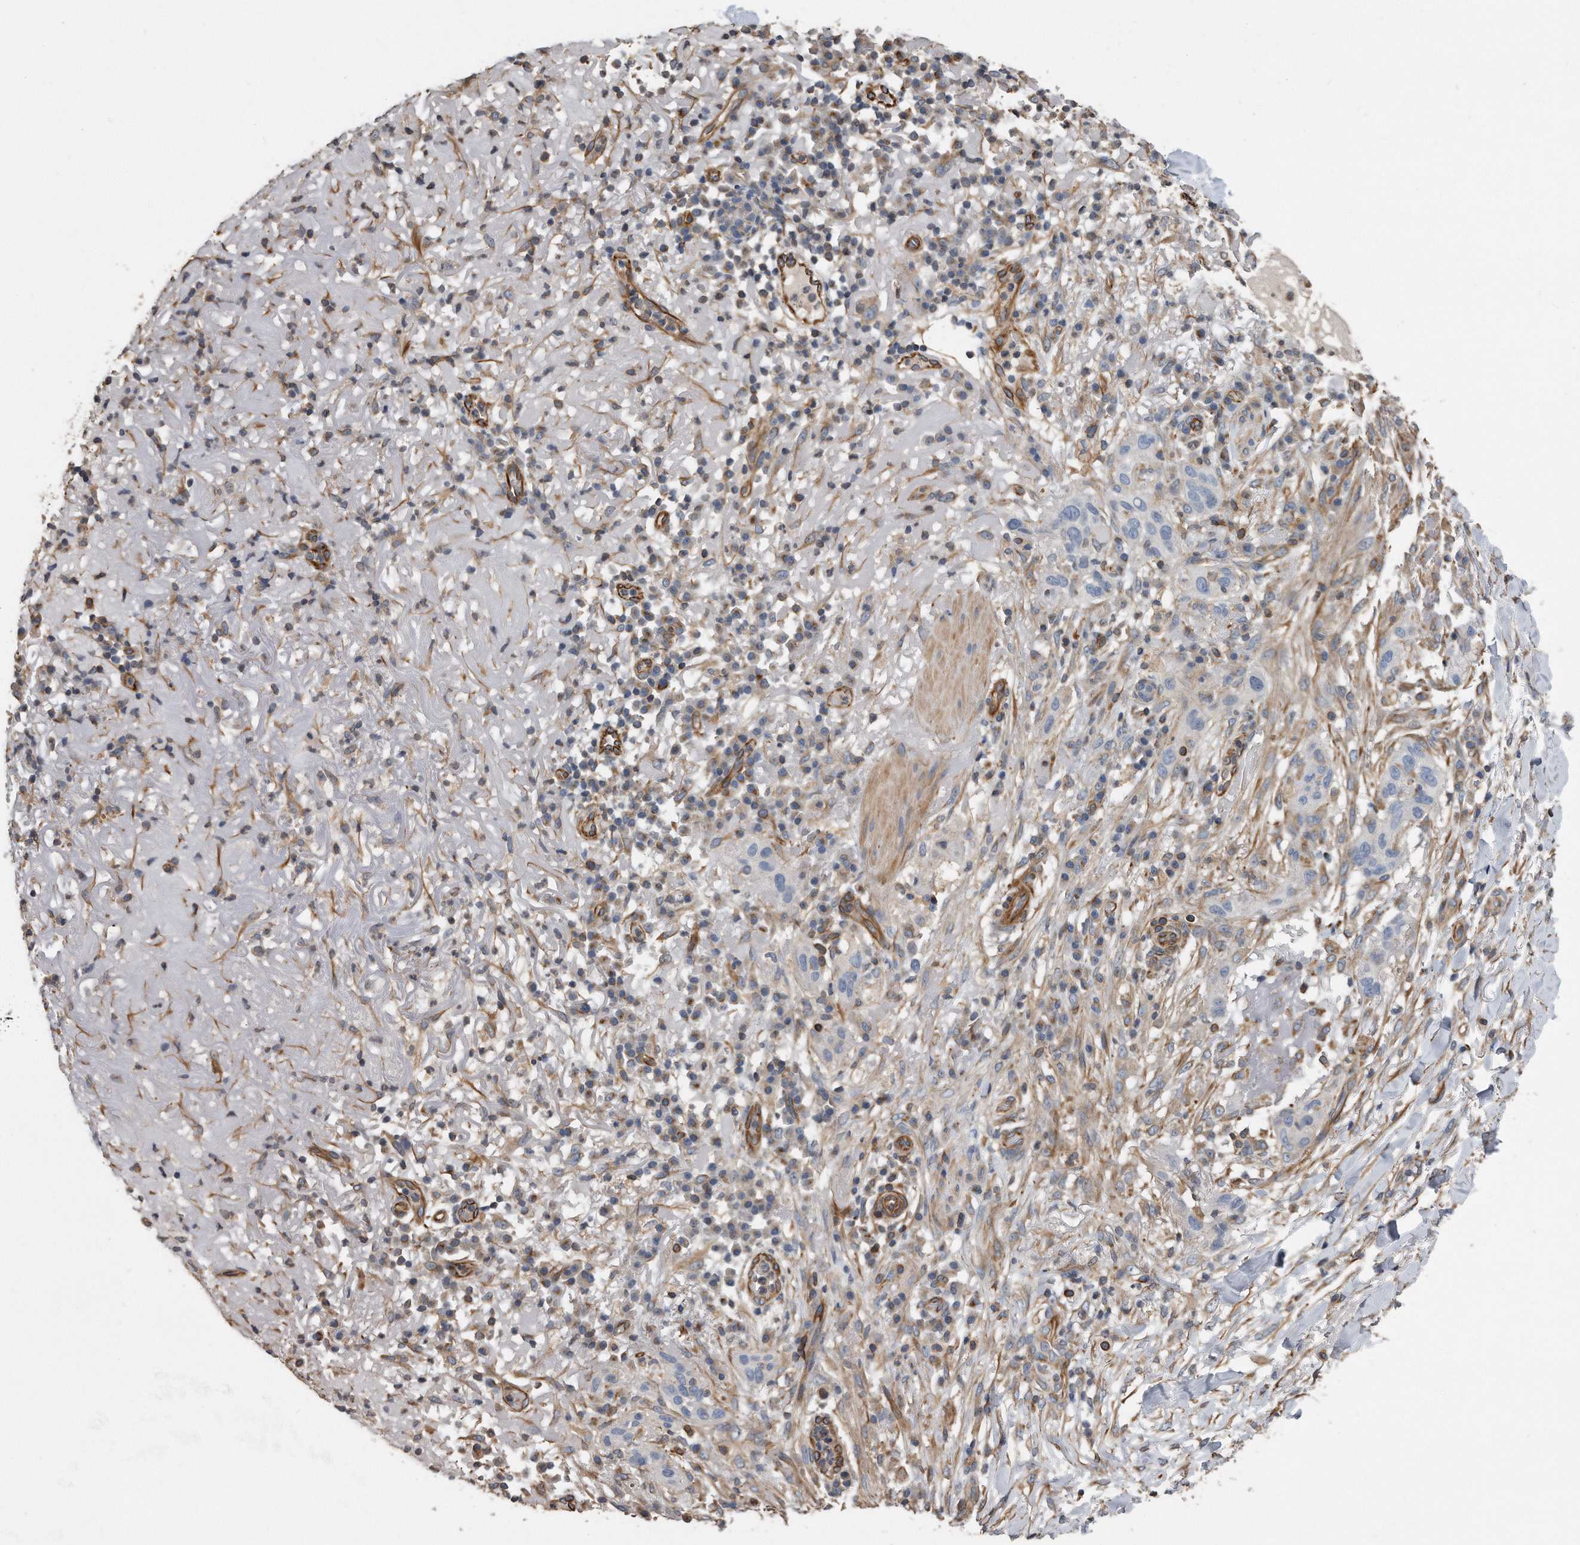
{"staining": {"intensity": "negative", "quantity": "none", "location": "none"}, "tissue": "skin cancer", "cell_type": "Tumor cells", "image_type": "cancer", "snomed": [{"axis": "morphology", "description": "Normal tissue, NOS"}, {"axis": "morphology", "description": "Squamous cell carcinoma, NOS"}, {"axis": "topography", "description": "Skin"}], "caption": "Tumor cells show no significant protein expression in skin cancer.", "gene": "GPC1", "patient": {"sex": "female", "age": 96}}